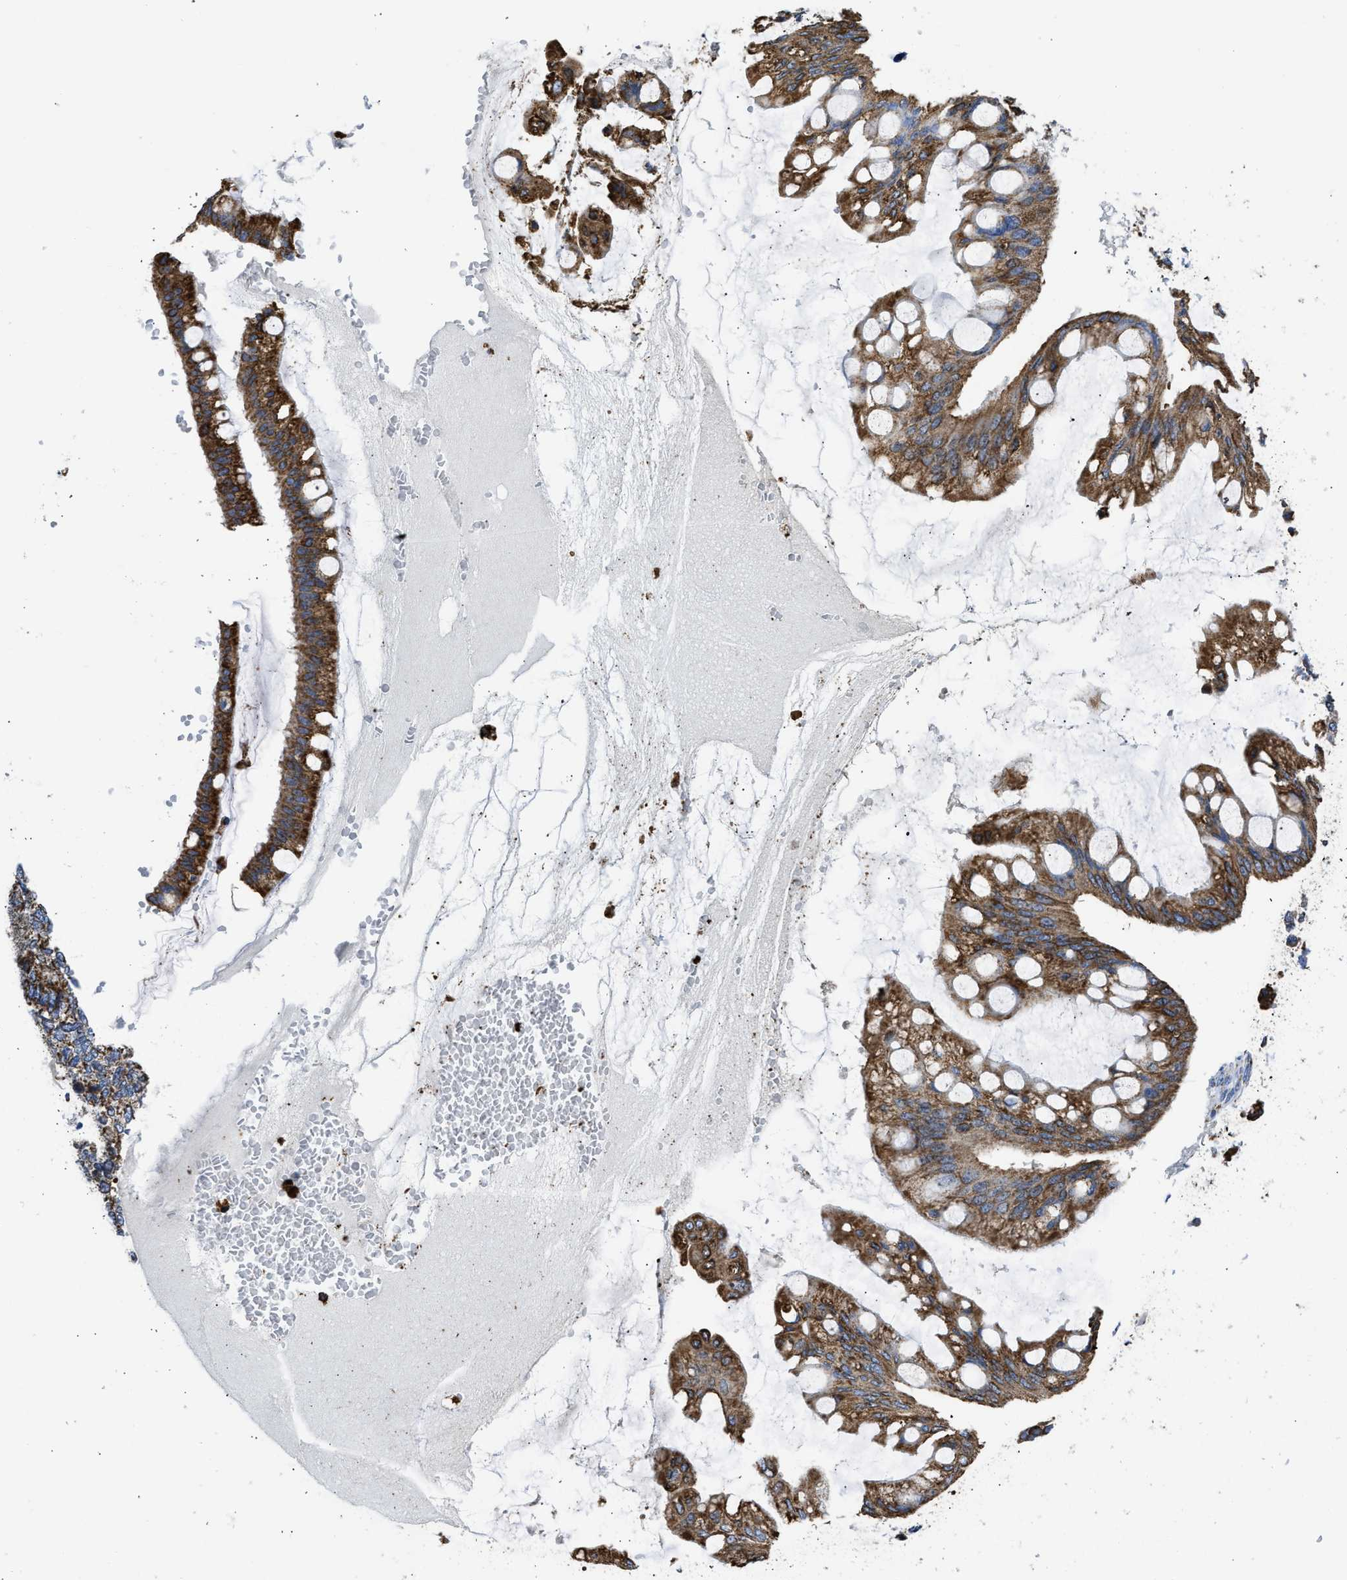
{"staining": {"intensity": "strong", "quantity": ">75%", "location": "cytoplasmic/membranous"}, "tissue": "ovarian cancer", "cell_type": "Tumor cells", "image_type": "cancer", "snomed": [{"axis": "morphology", "description": "Cystadenocarcinoma, mucinous, NOS"}, {"axis": "topography", "description": "Ovary"}], "caption": "IHC of ovarian mucinous cystadenocarcinoma shows high levels of strong cytoplasmic/membranous positivity in approximately >75% of tumor cells.", "gene": "CYCS", "patient": {"sex": "female", "age": 73}}